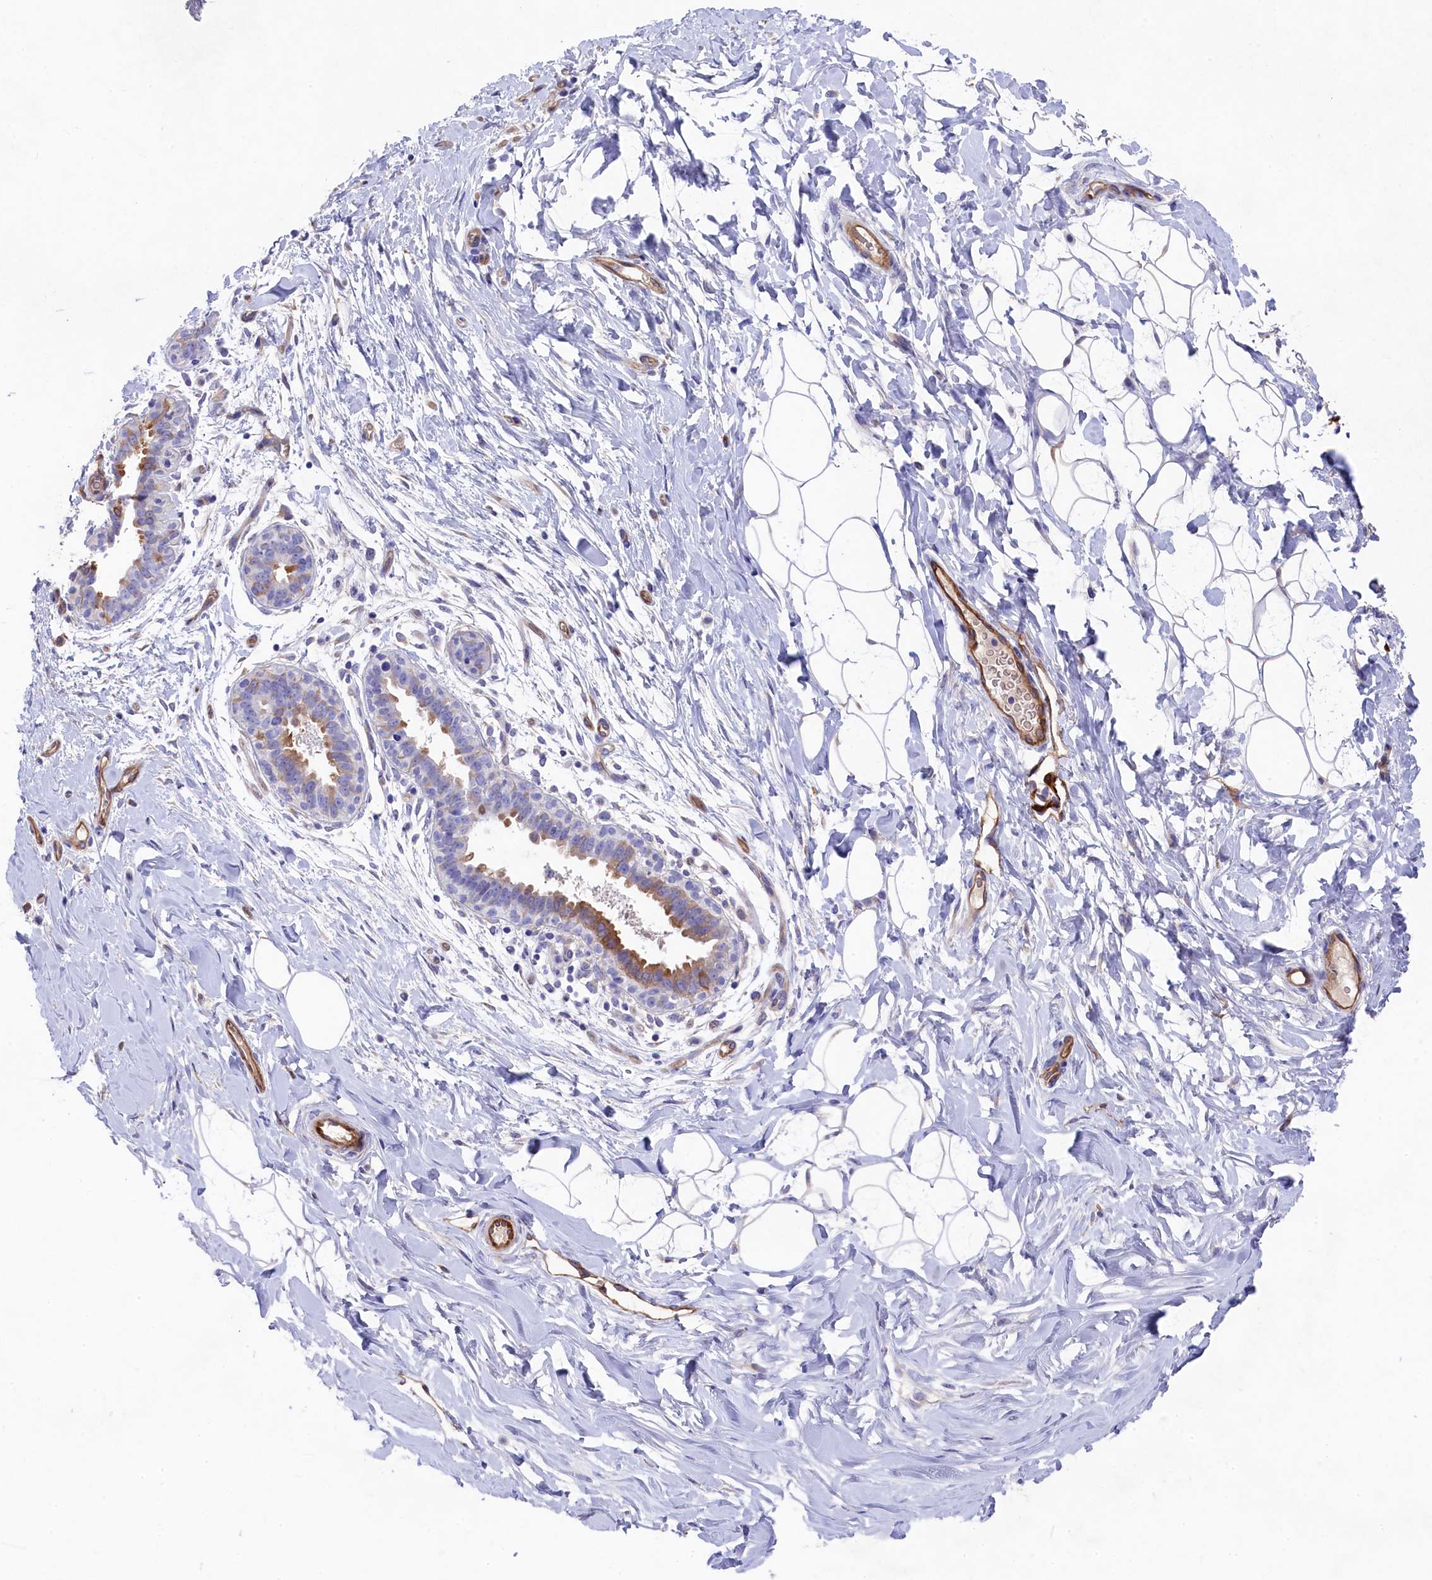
{"staining": {"intensity": "weak", "quantity": "25%-75%", "location": "cytoplasmic/membranous"}, "tissue": "adipose tissue", "cell_type": "Adipocytes", "image_type": "normal", "snomed": [{"axis": "morphology", "description": "Normal tissue, NOS"}, {"axis": "topography", "description": "Breast"}], "caption": "A histopathology image of adipose tissue stained for a protein shows weak cytoplasmic/membranous brown staining in adipocytes.", "gene": "LHFPL4", "patient": {"sex": "female", "age": 26}}